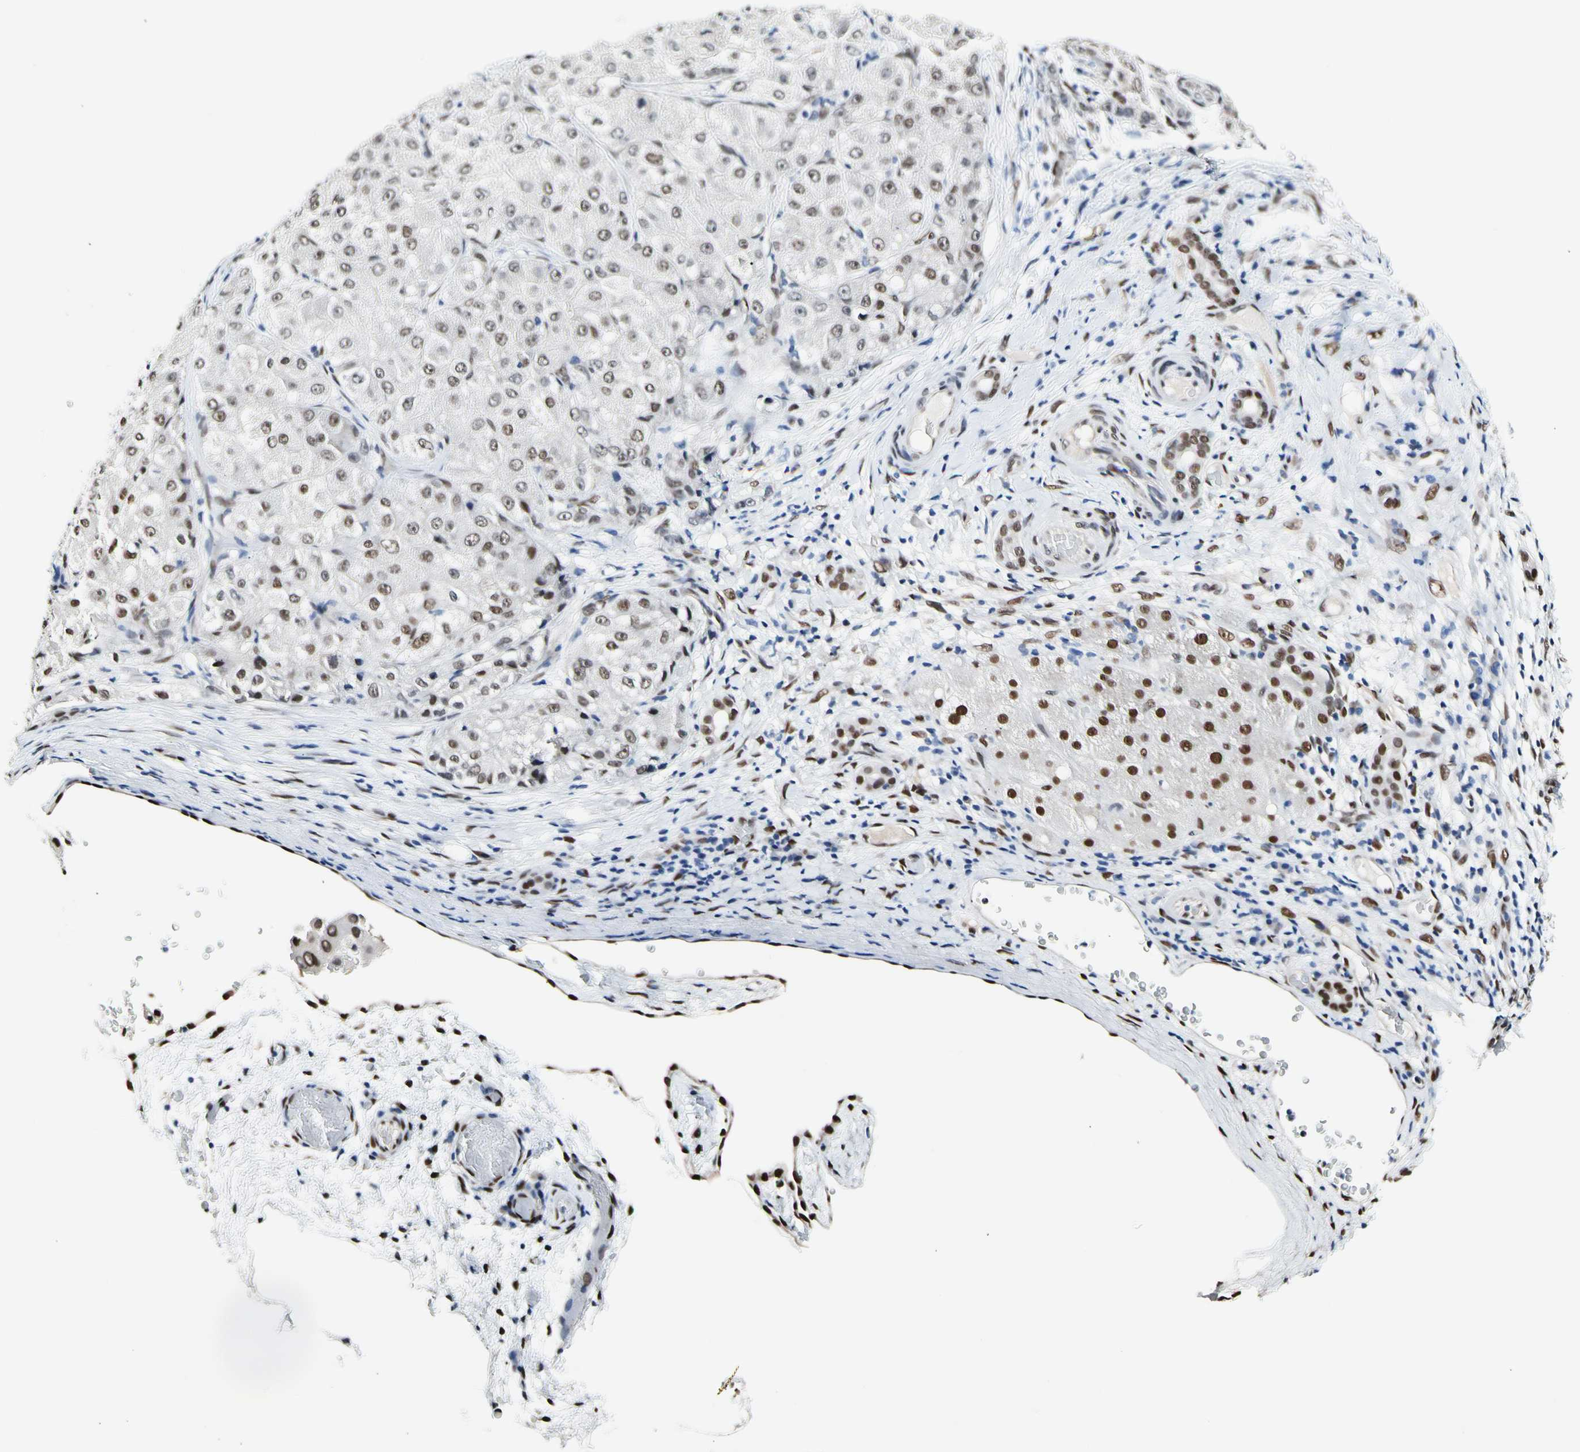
{"staining": {"intensity": "moderate", "quantity": ">75%", "location": "nuclear"}, "tissue": "liver cancer", "cell_type": "Tumor cells", "image_type": "cancer", "snomed": [{"axis": "morphology", "description": "Carcinoma, Hepatocellular, NOS"}, {"axis": "topography", "description": "Liver"}], "caption": "The micrograph reveals staining of liver cancer (hepatocellular carcinoma), revealing moderate nuclear protein positivity (brown color) within tumor cells.", "gene": "NFIA", "patient": {"sex": "male", "age": 80}}